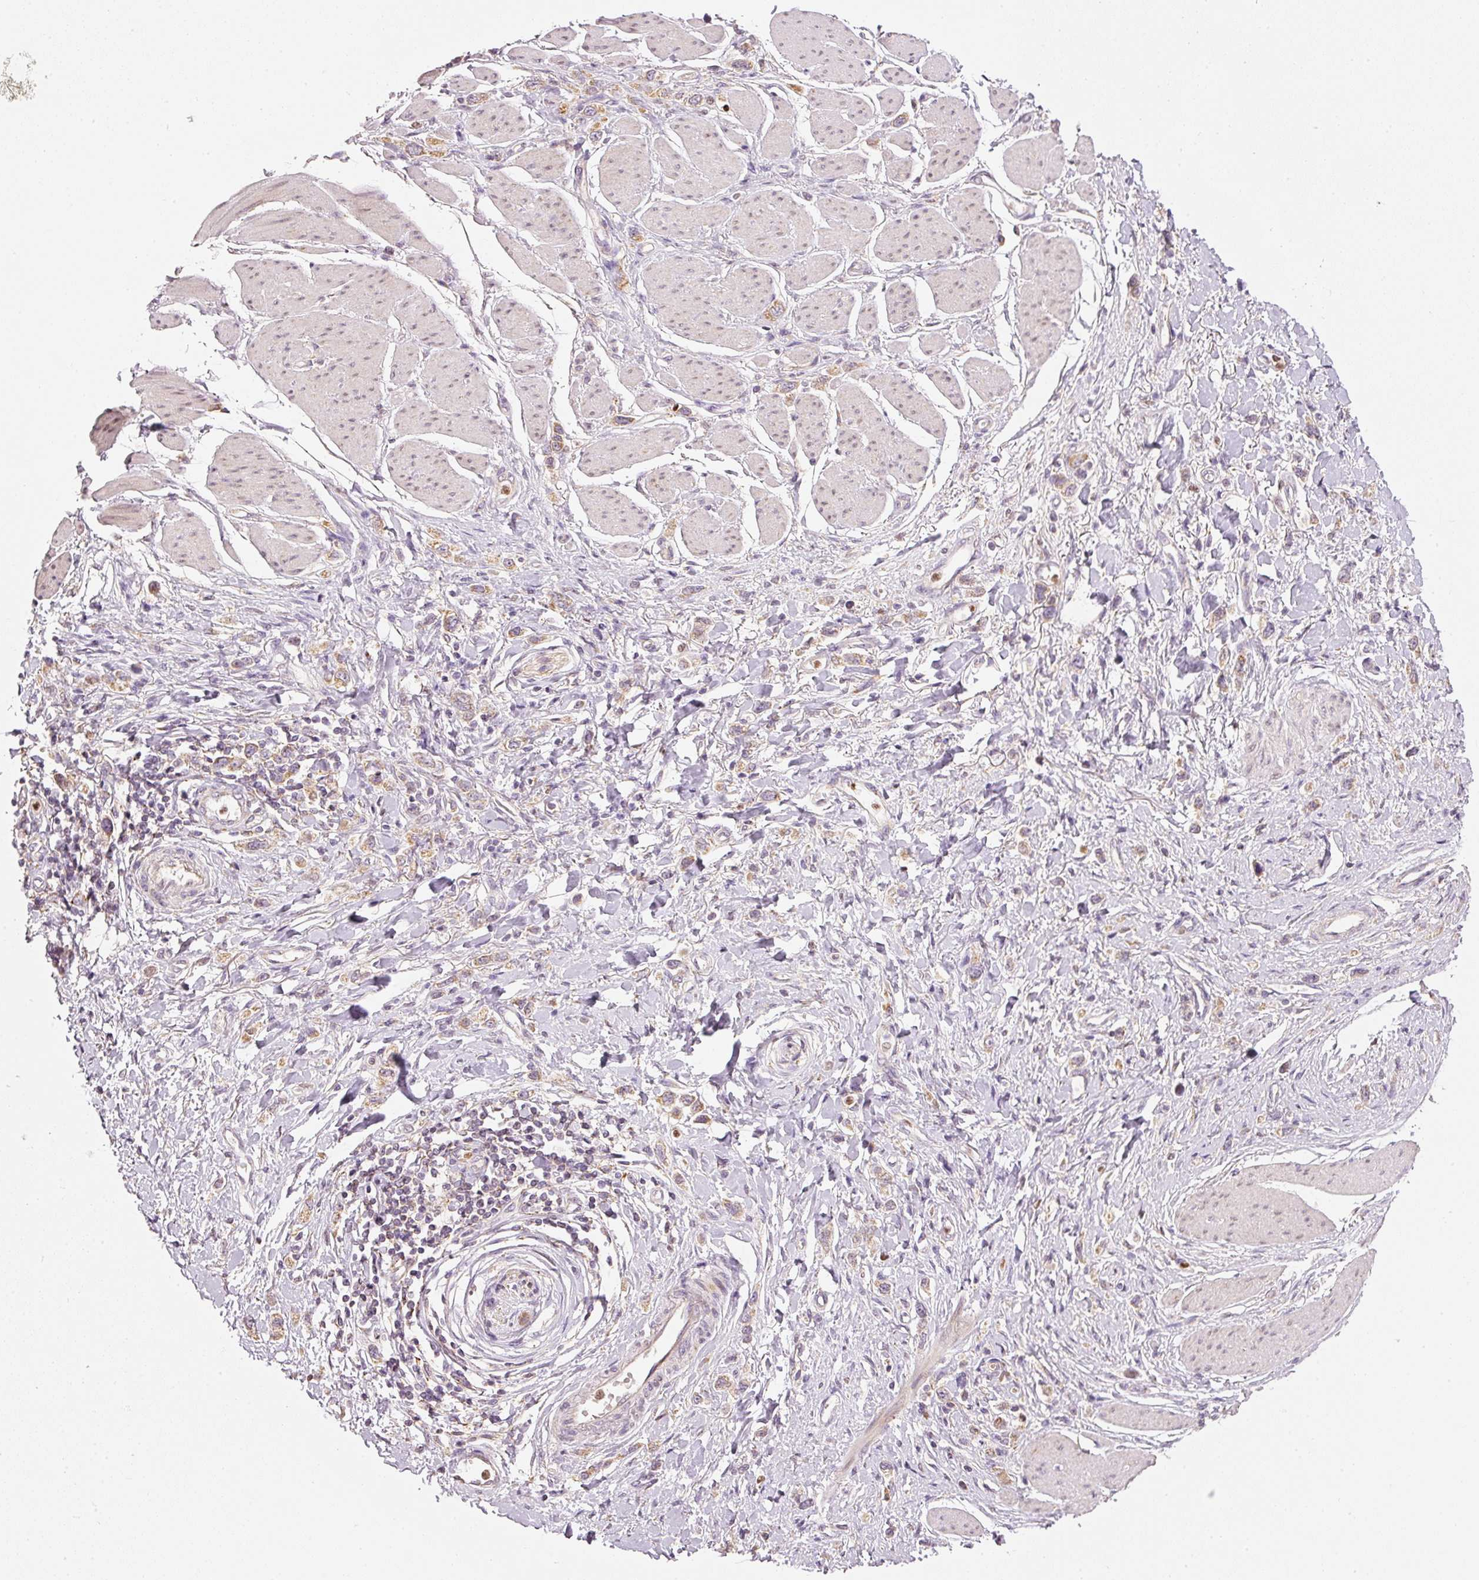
{"staining": {"intensity": "moderate", "quantity": ">75%", "location": "cytoplasmic/membranous"}, "tissue": "stomach cancer", "cell_type": "Tumor cells", "image_type": "cancer", "snomed": [{"axis": "morphology", "description": "Adenocarcinoma, NOS"}, {"axis": "topography", "description": "Stomach"}], "caption": "Stomach cancer (adenocarcinoma) stained for a protein reveals moderate cytoplasmic/membranous positivity in tumor cells.", "gene": "MTHFD1L", "patient": {"sex": "female", "age": 65}}